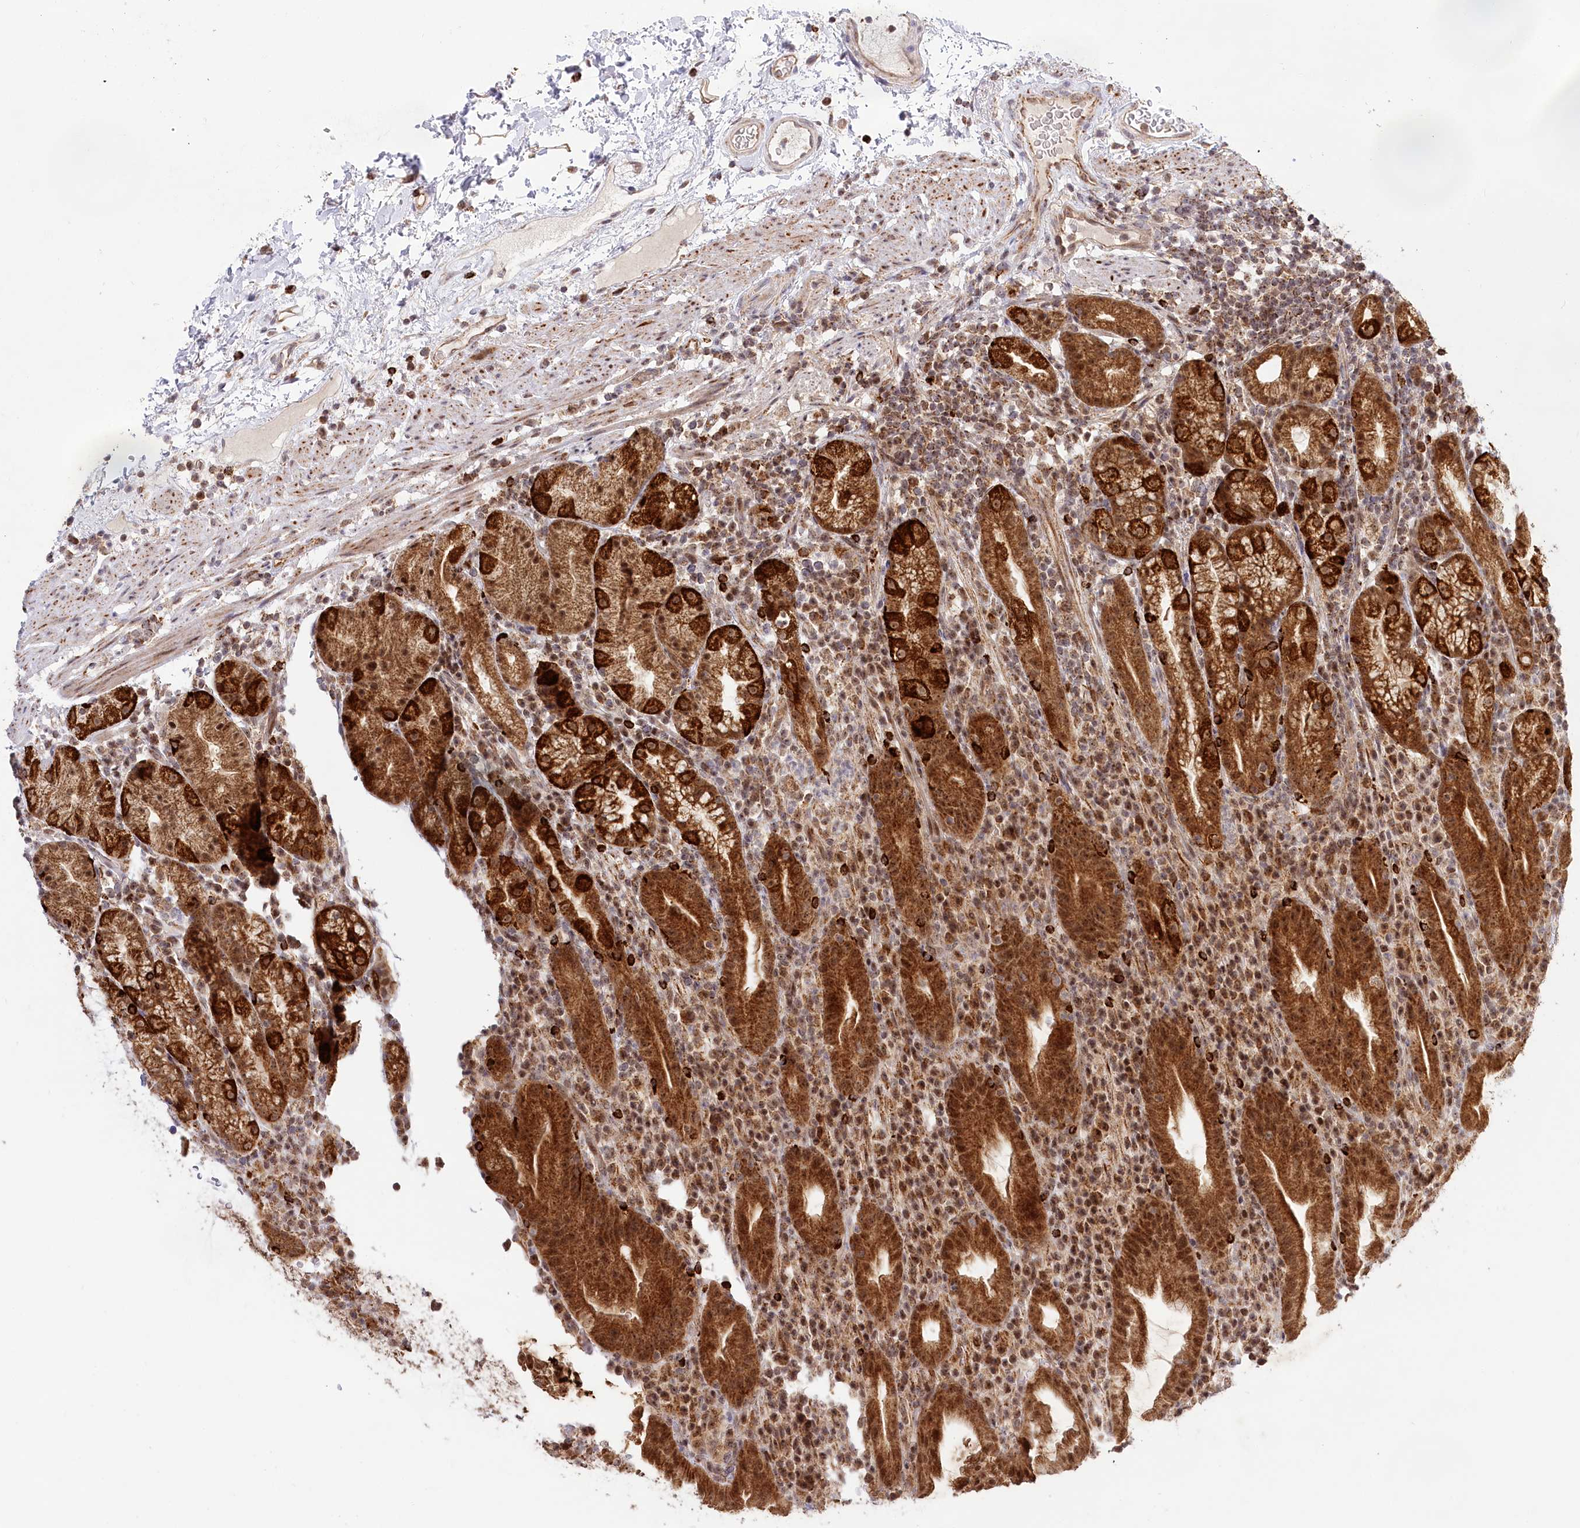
{"staining": {"intensity": "strong", "quantity": ">75%", "location": "cytoplasmic/membranous,nuclear"}, "tissue": "stomach", "cell_type": "Glandular cells", "image_type": "normal", "snomed": [{"axis": "morphology", "description": "Normal tissue, NOS"}, {"axis": "morphology", "description": "Inflammation, NOS"}, {"axis": "topography", "description": "Stomach"}], "caption": "High-power microscopy captured an immunohistochemistry (IHC) micrograph of benign stomach, revealing strong cytoplasmic/membranous,nuclear staining in approximately >75% of glandular cells.", "gene": "RTN4IP1", "patient": {"sex": "male", "age": 79}}